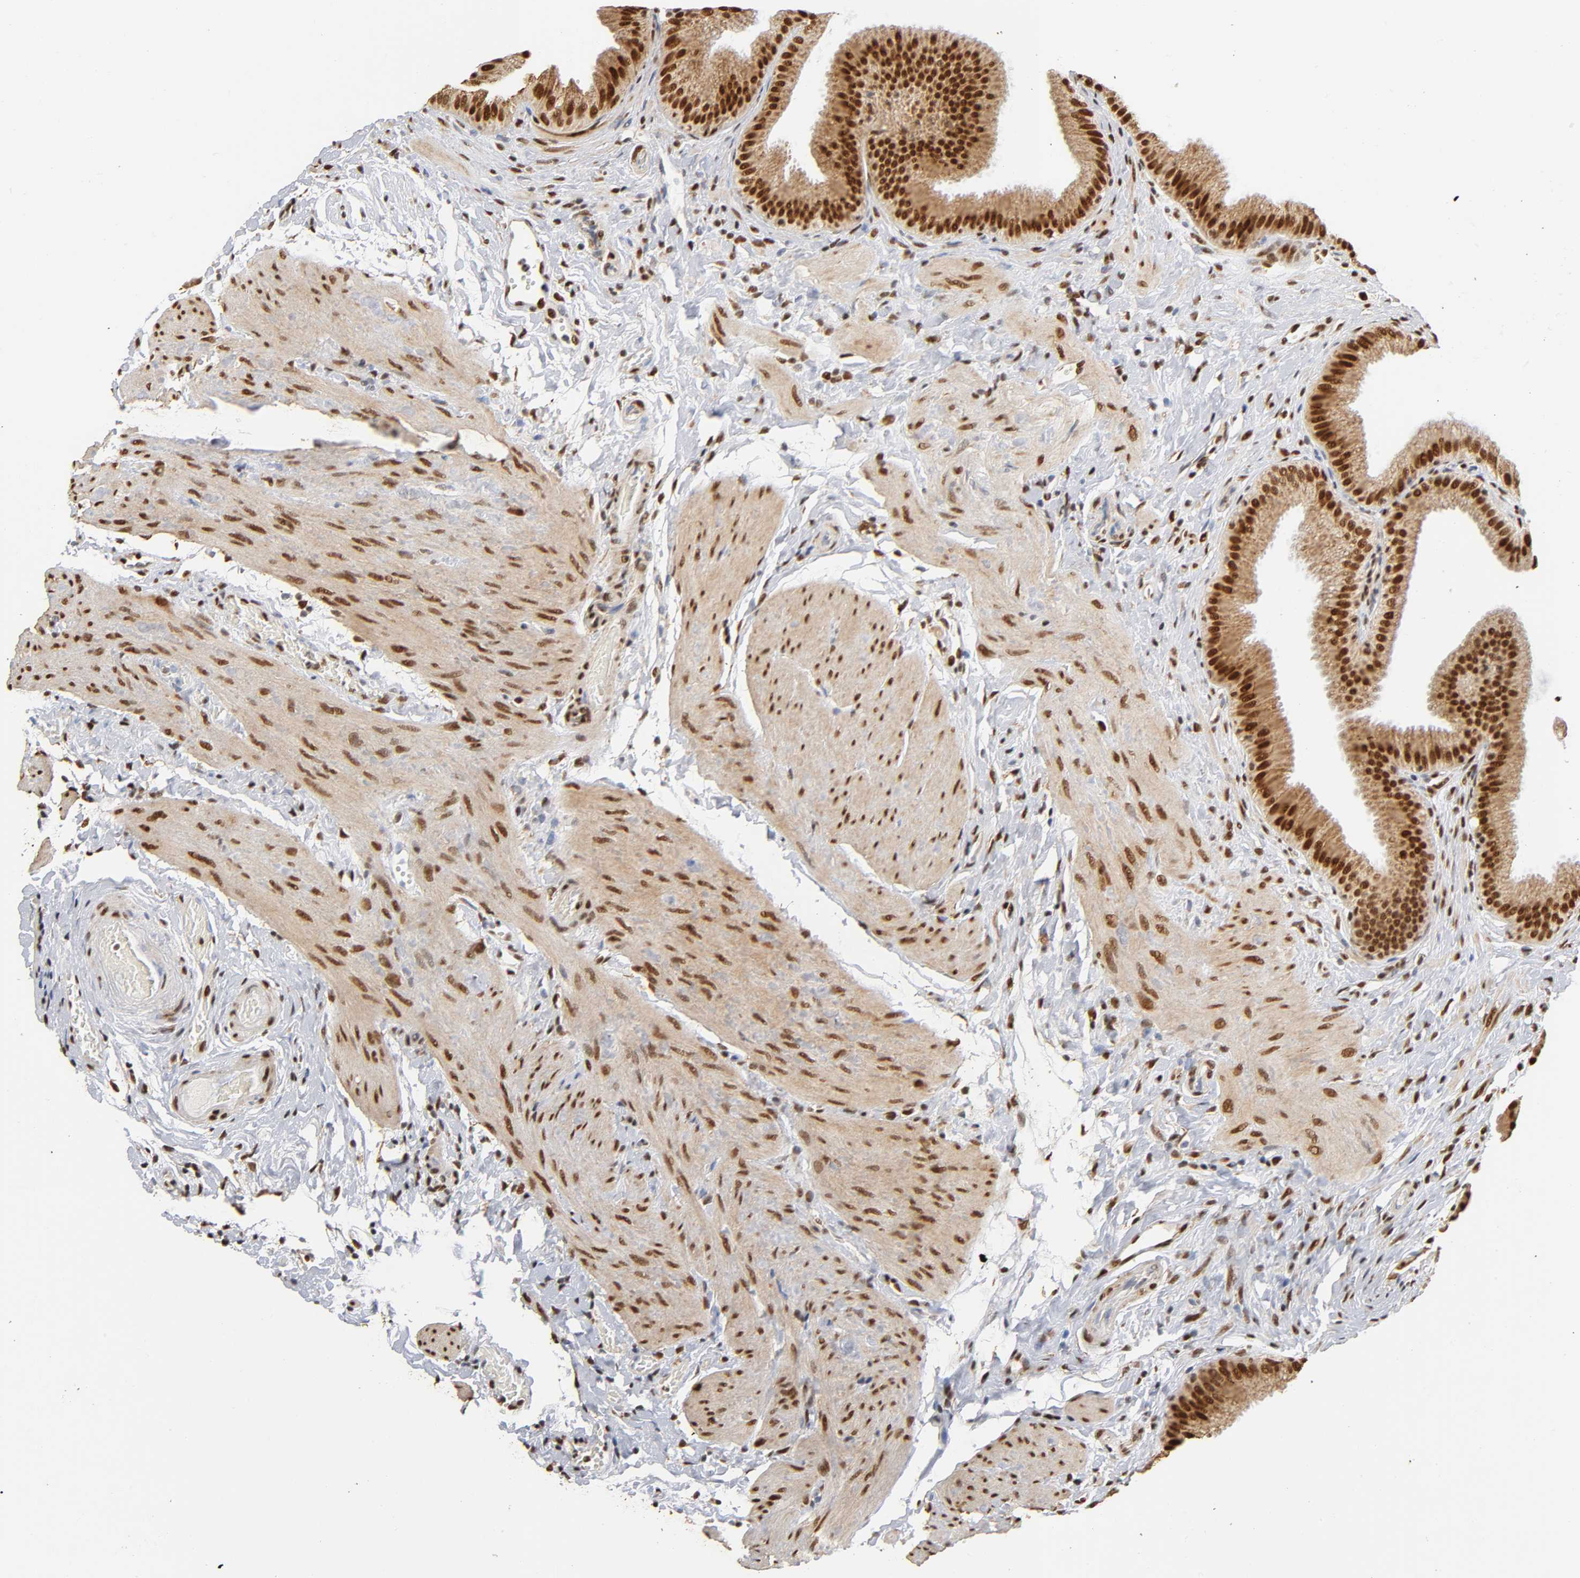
{"staining": {"intensity": "strong", "quantity": ">75%", "location": "cytoplasmic/membranous,nuclear"}, "tissue": "gallbladder", "cell_type": "Glandular cells", "image_type": "normal", "snomed": [{"axis": "morphology", "description": "Normal tissue, NOS"}, {"axis": "topography", "description": "Gallbladder"}], "caption": "Glandular cells exhibit strong cytoplasmic/membranous,nuclear expression in approximately >75% of cells in normal gallbladder.", "gene": "RNF122", "patient": {"sex": "female", "age": 63}}